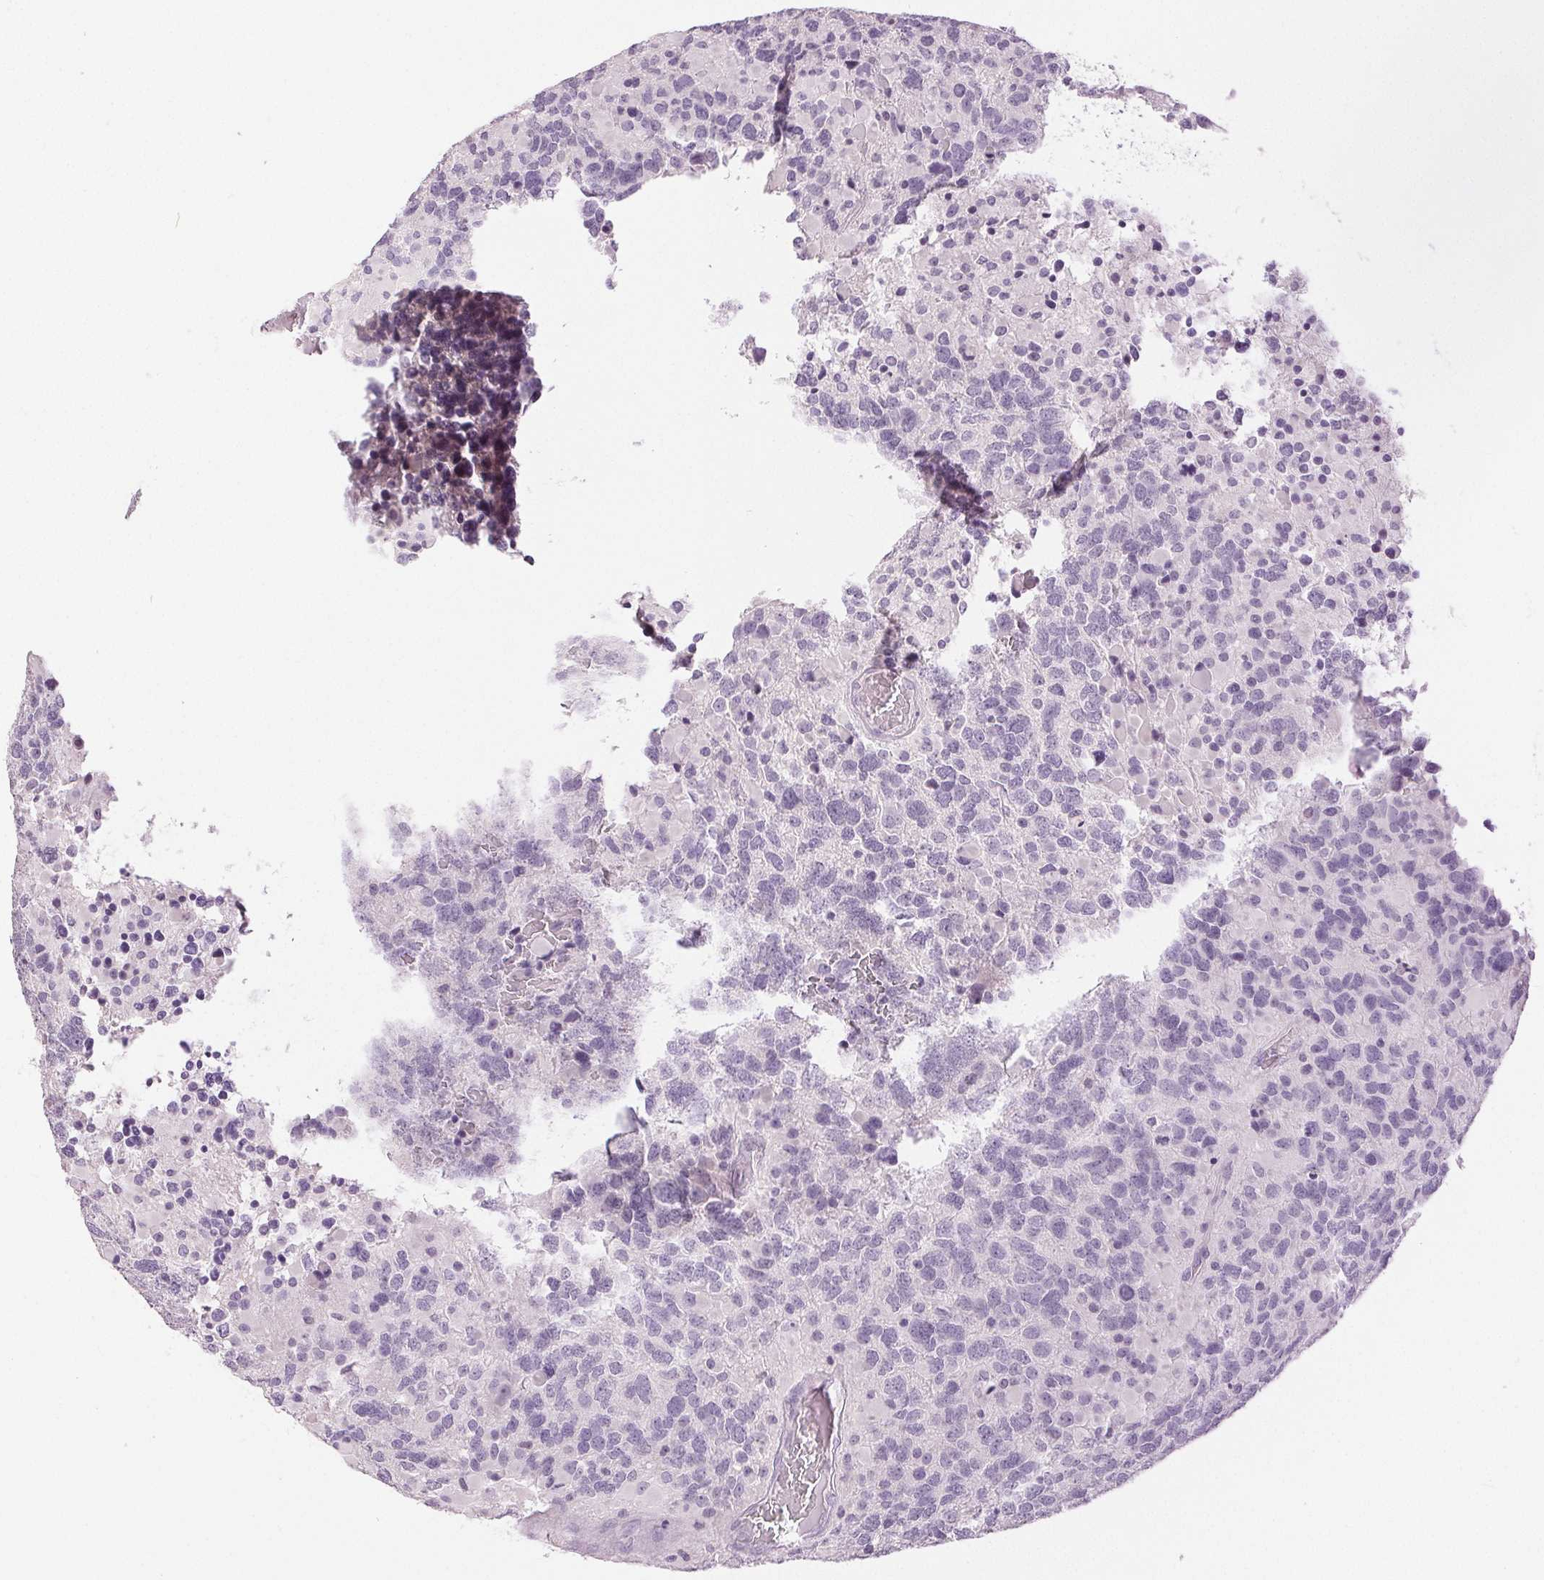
{"staining": {"intensity": "negative", "quantity": "none", "location": "none"}, "tissue": "glioma", "cell_type": "Tumor cells", "image_type": "cancer", "snomed": [{"axis": "morphology", "description": "Glioma, malignant, High grade"}, {"axis": "topography", "description": "Brain"}], "caption": "This micrograph is of glioma stained with IHC to label a protein in brown with the nuclei are counter-stained blue. There is no positivity in tumor cells.", "gene": "DSG3", "patient": {"sex": "female", "age": 40}}